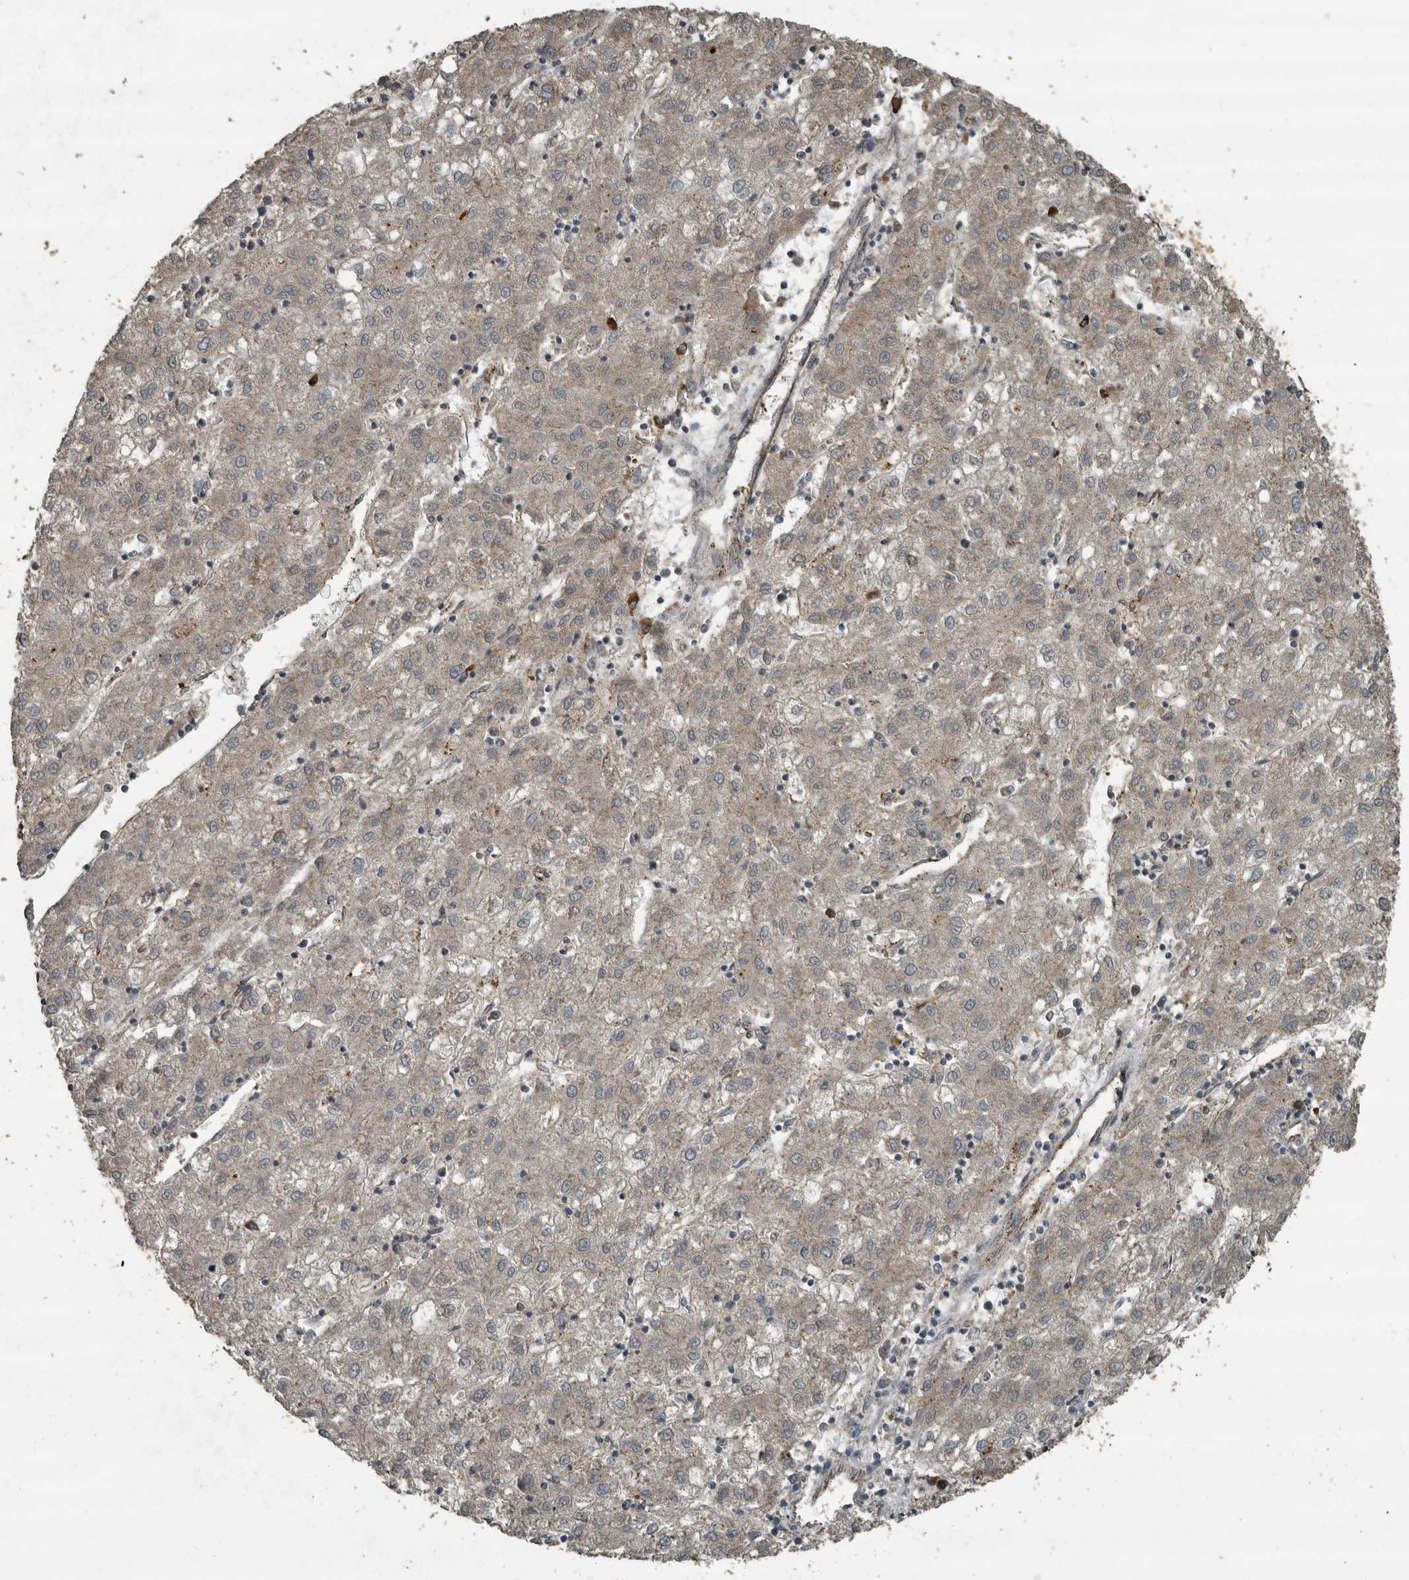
{"staining": {"intensity": "negative", "quantity": "none", "location": "none"}, "tissue": "liver cancer", "cell_type": "Tumor cells", "image_type": "cancer", "snomed": [{"axis": "morphology", "description": "Carcinoma, Hepatocellular, NOS"}, {"axis": "topography", "description": "Liver"}], "caption": "Liver cancer (hepatocellular carcinoma) was stained to show a protein in brown. There is no significant positivity in tumor cells.", "gene": "IL15RA", "patient": {"sex": "male", "age": 72}}